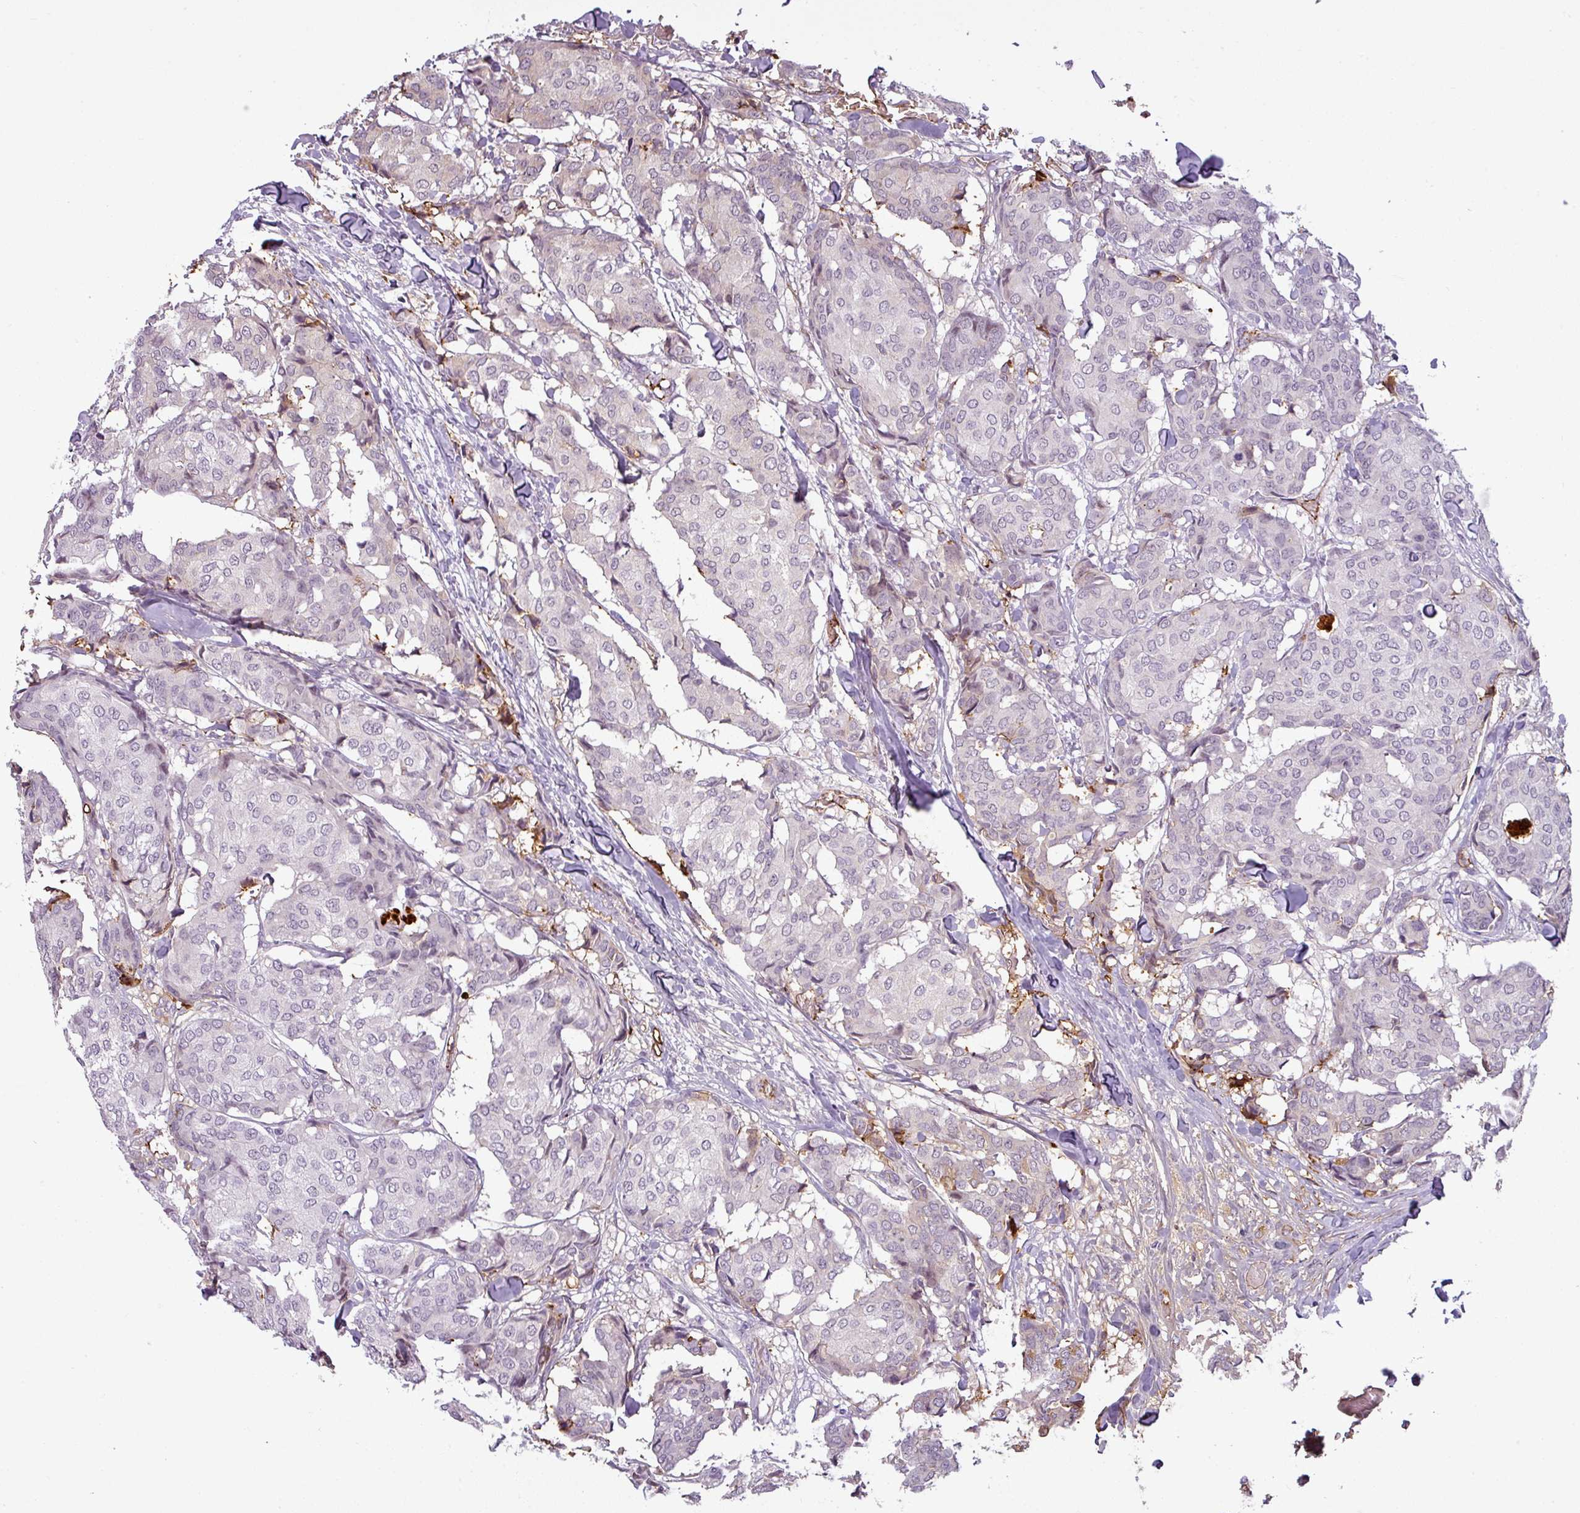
{"staining": {"intensity": "negative", "quantity": "none", "location": "none"}, "tissue": "breast cancer", "cell_type": "Tumor cells", "image_type": "cancer", "snomed": [{"axis": "morphology", "description": "Duct carcinoma"}, {"axis": "topography", "description": "Breast"}], "caption": "Tumor cells are negative for protein expression in human breast cancer (intraductal carcinoma).", "gene": "APOC1", "patient": {"sex": "female", "age": 75}}